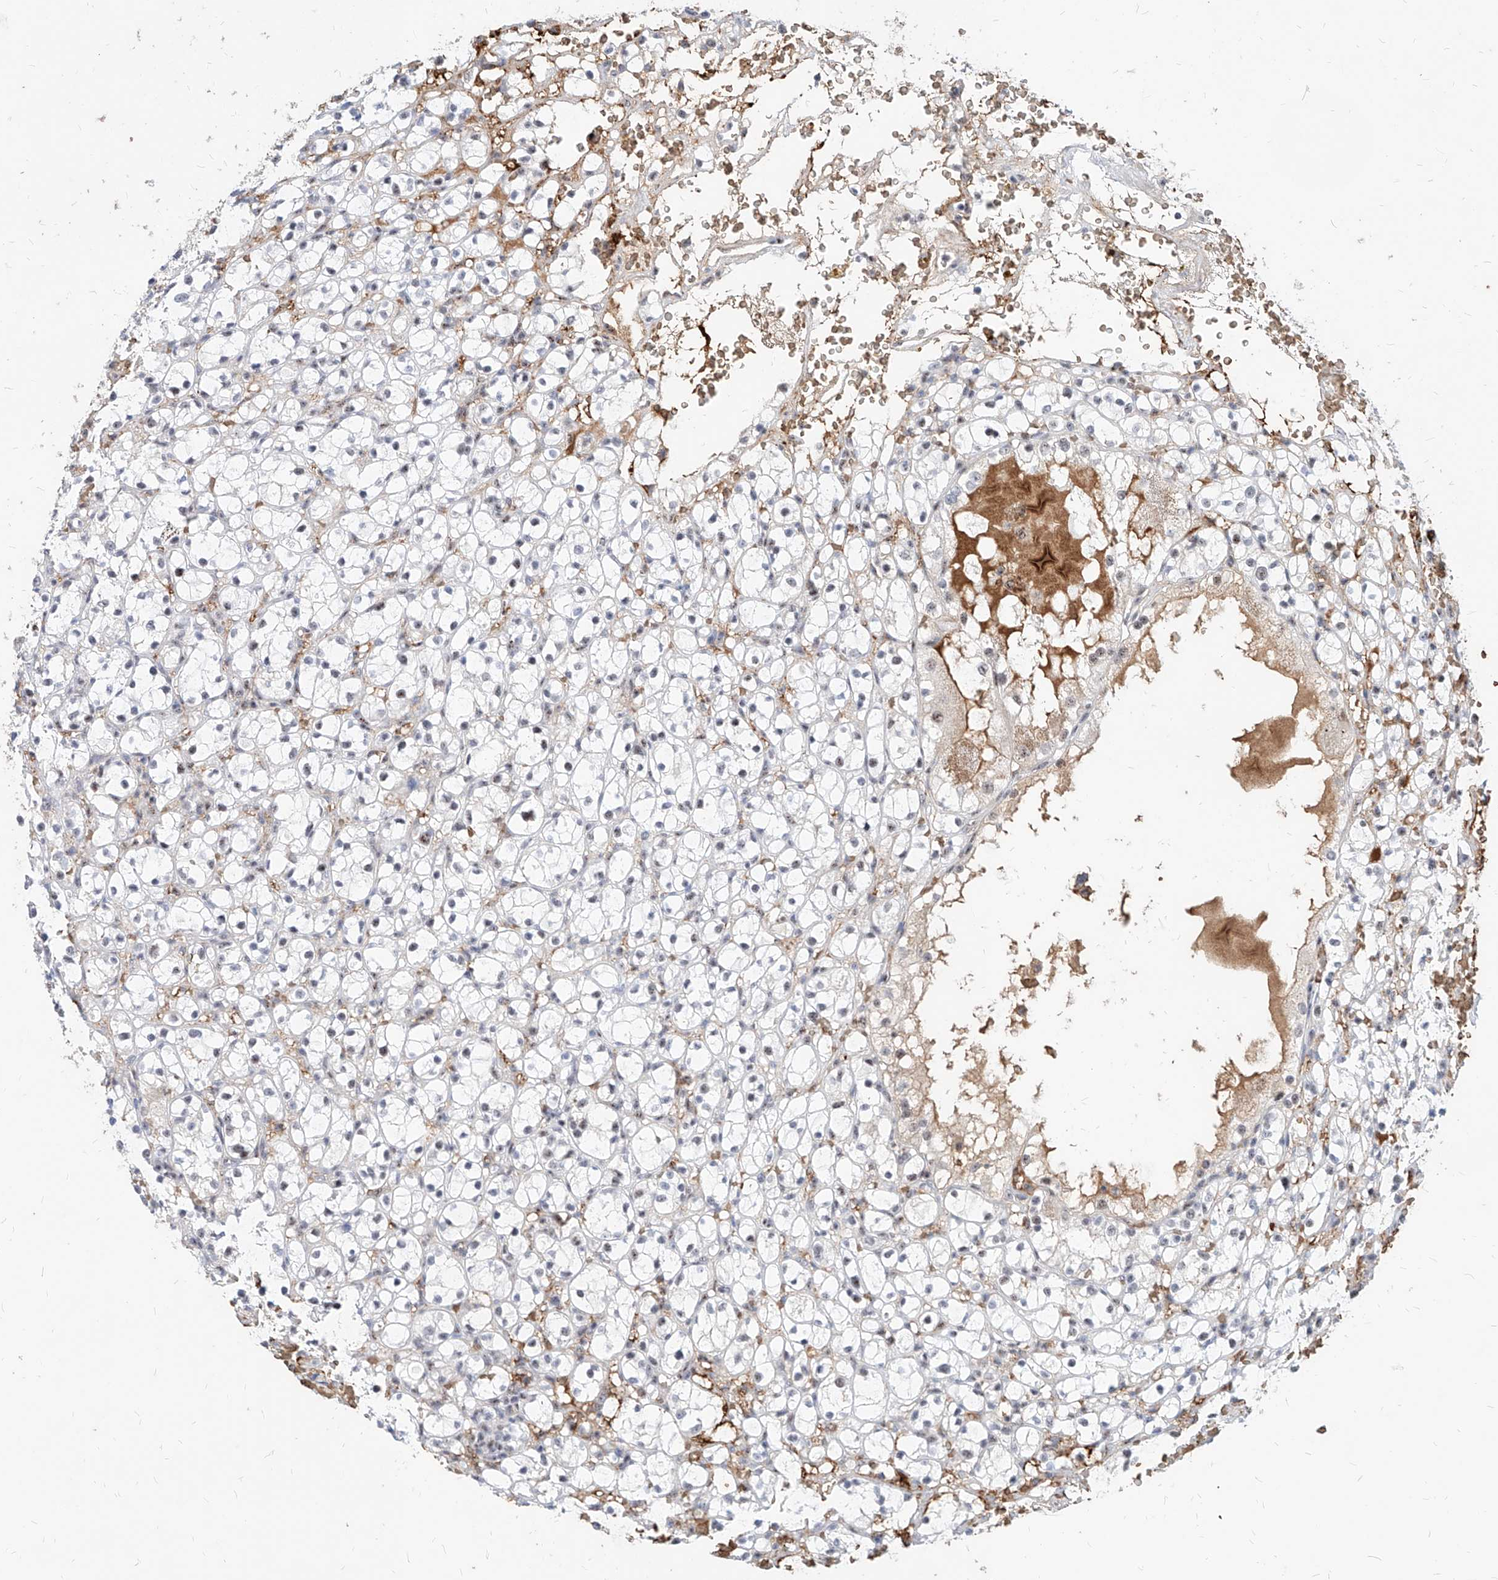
{"staining": {"intensity": "negative", "quantity": "none", "location": "none"}, "tissue": "renal cancer", "cell_type": "Tumor cells", "image_type": "cancer", "snomed": [{"axis": "morphology", "description": "Adenocarcinoma, NOS"}, {"axis": "topography", "description": "Kidney"}], "caption": "An IHC histopathology image of renal cancer is shown. There is no staining in tumor cells of renal cancer.", "gene": "ZFP42", "patient": {"sex": "male", "age": 61}}